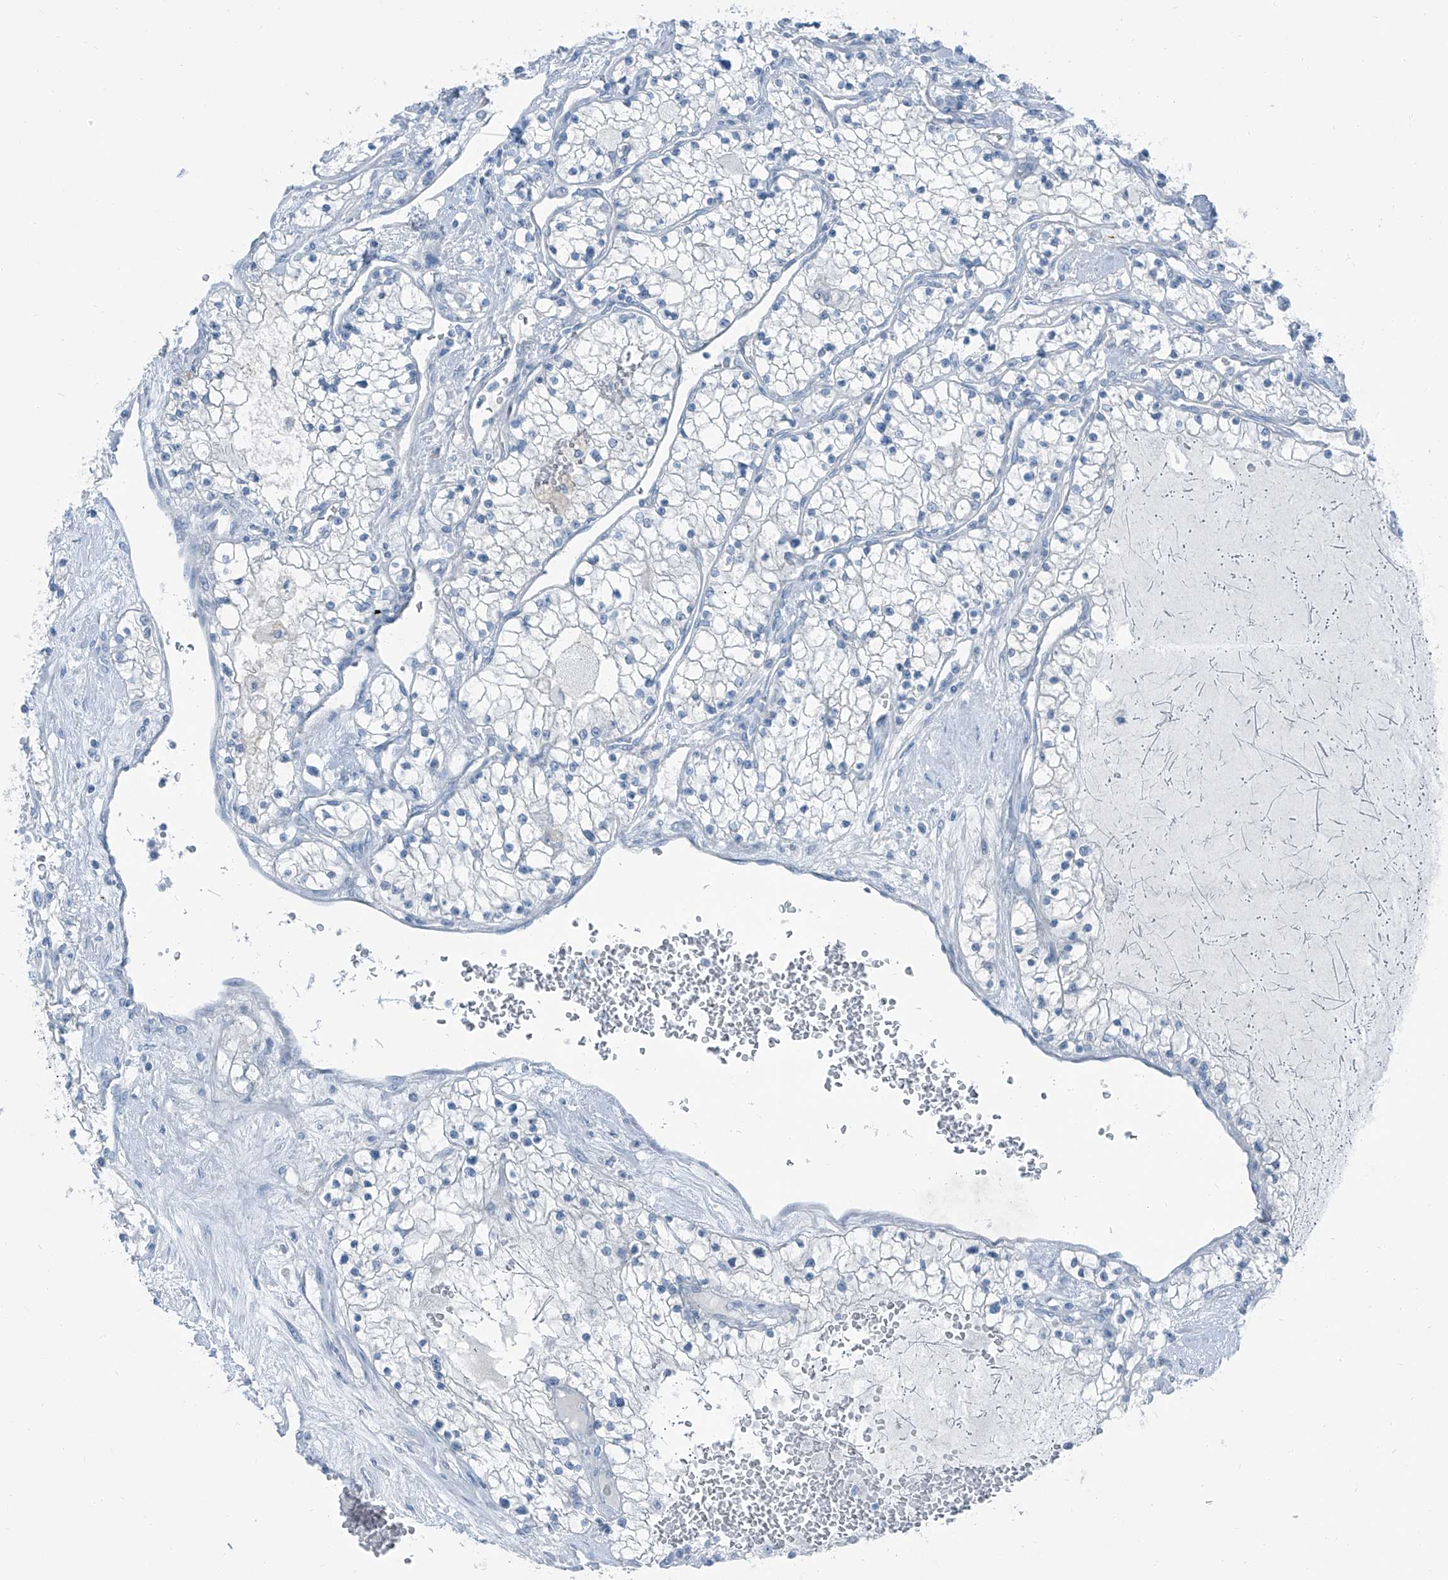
{"staining": {"intensity": "negative", "quantity": "none", "location": "none"}, "tissue": "renal cancer", "cell_type": "Tumor cells", "image_type": "cancer", "snomed": [{"axis": "morphology", "description": "Normal tissue, NOS"}, {"axis": "morphology", "description": "Adenocarcinoma, NOS"}, {"axis": "topography", "description": "Kidney"}], "caption": "Tumor cells show no significant protein staining in renal cancer.", "gene": "RGN", "patient": {"sex": "male", "age": 68}}